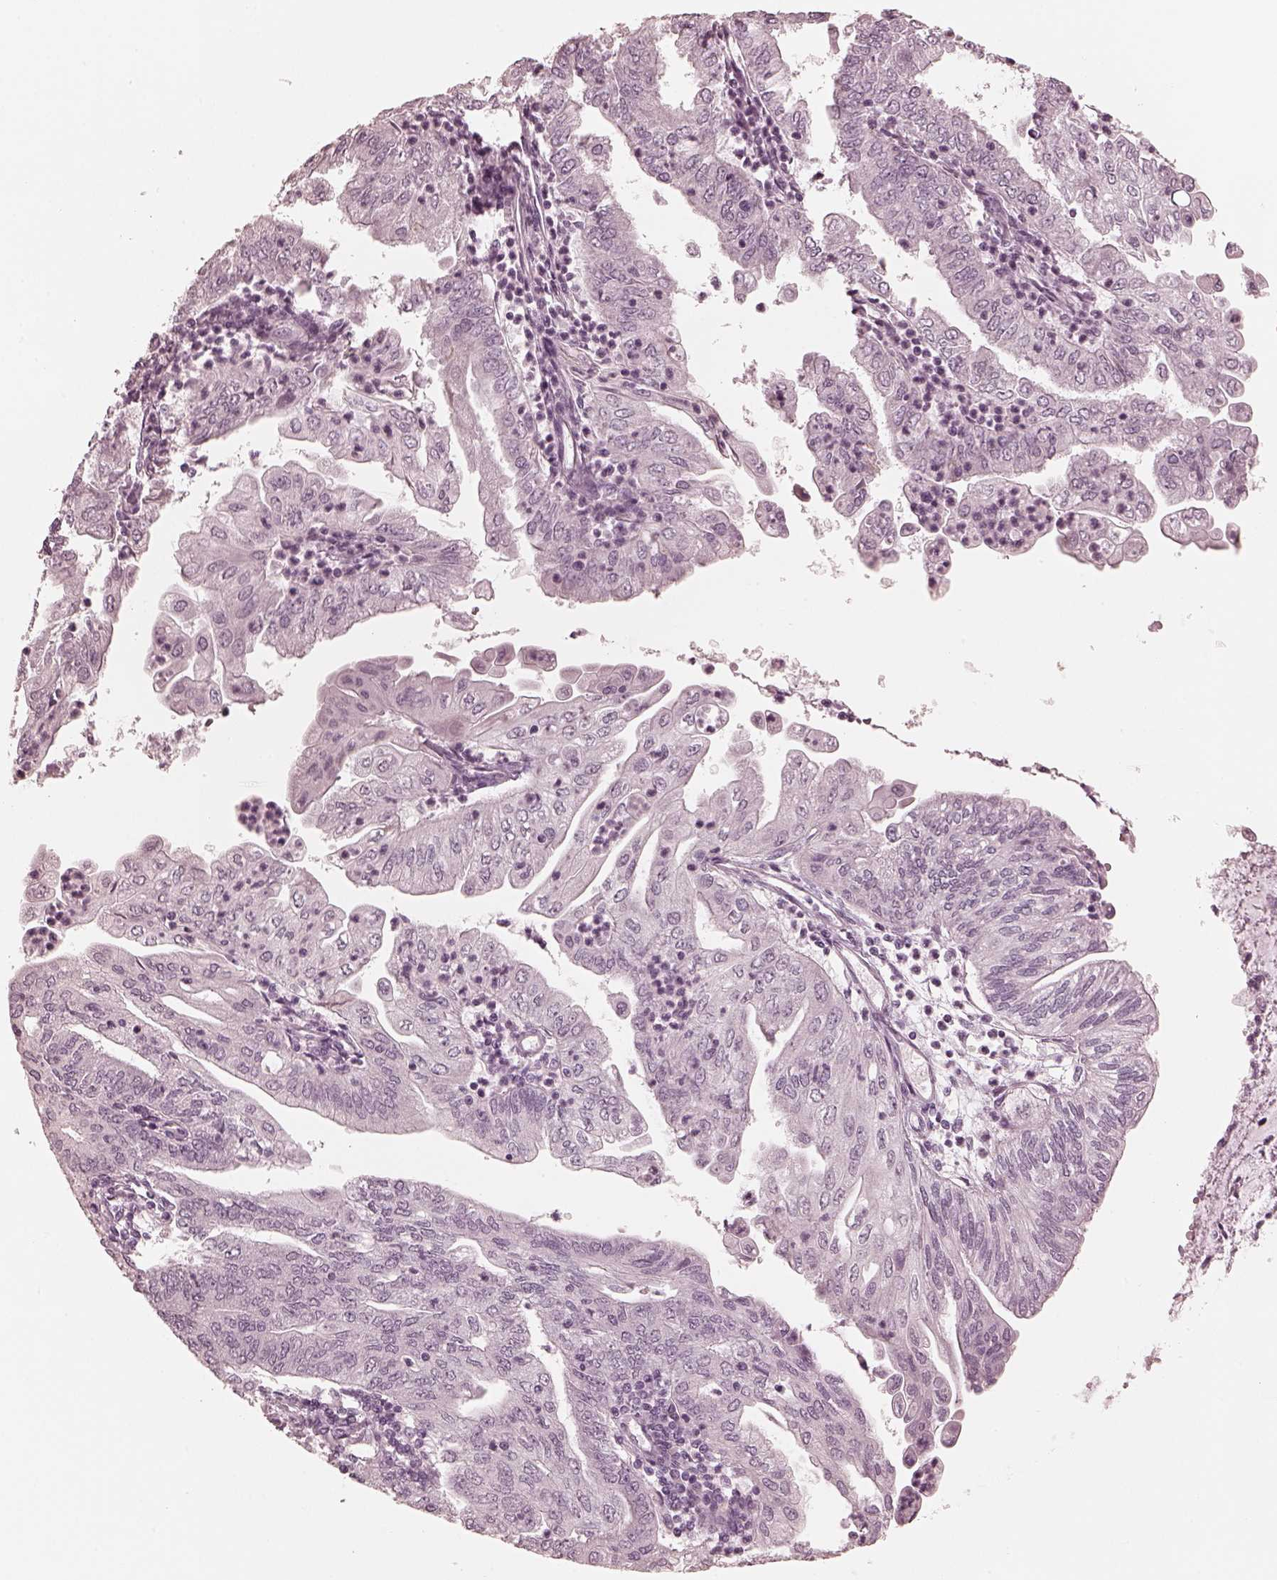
{"staining": {"intensity": "negative", "quantity": "none", "location": "none"}, "tissue": "endometrial cancer", "cell_type": "Tumor cells", "image_type": "cancer", "snomed": [{"axis": "morphology", "description": "Adenocarcinoma, NOS"}, {"axis": "topography", "description": "Endometrium"}], "caption": "The immunohistochemistry (IHC) photomicrograph has no significant positivity in tumor cells of endometrial cancer (adenocarcinoma) tissue.", "gene": "CALR3", "patient": {"sex": "female", "age": 55}}